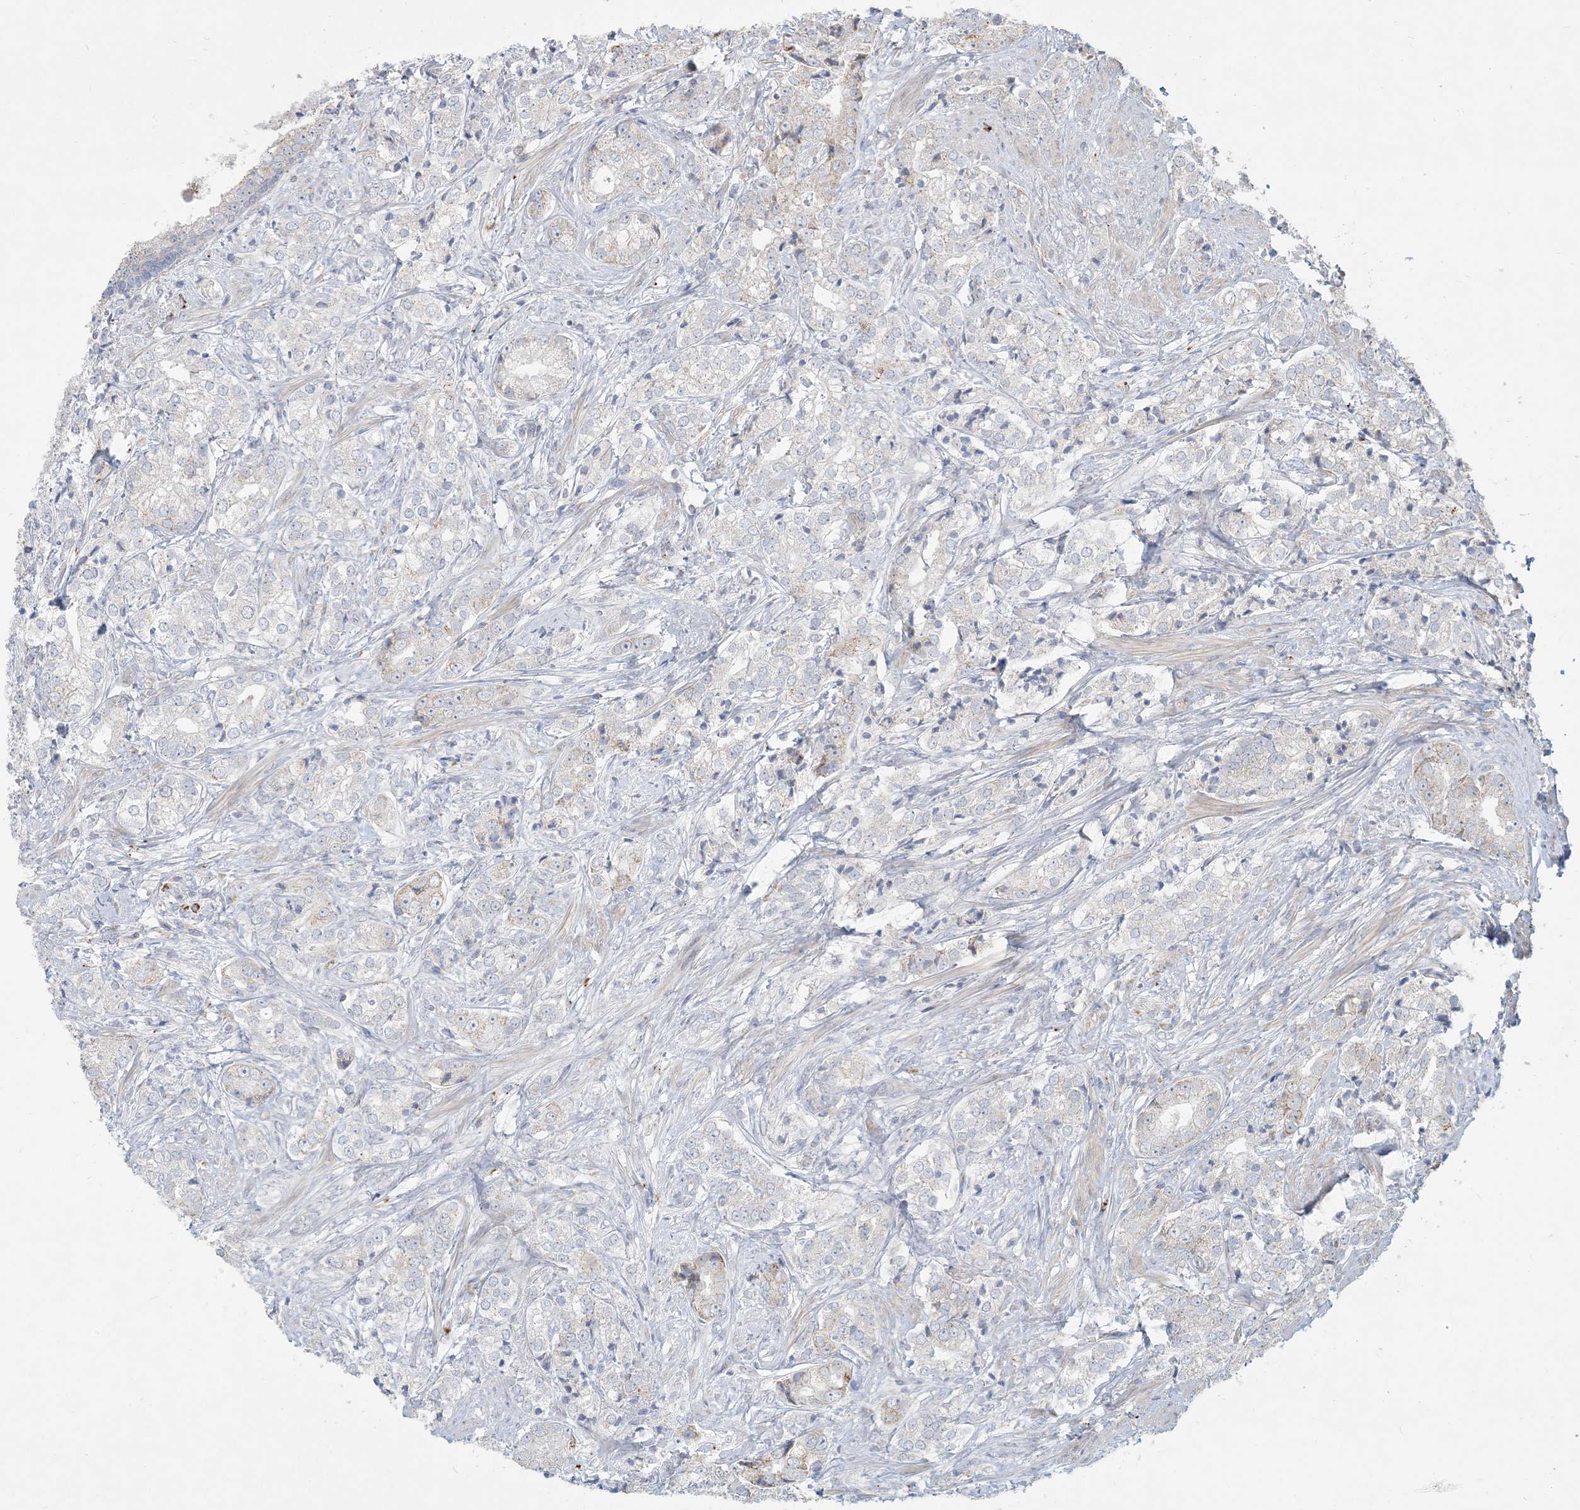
{"staining": {"intensity": "negative", "quantity": "none", "location": "none"}, "tissue": "prostate cancer", "cell_type": "Tumor cells", "image_type": "cancer", "snomed": [{"axis": "morphology", "description": "Adenocarcinoma, High grade"}, {"axis": "topography", "description": "Prostate"}], "caption": "IHC histopathology image of human prostate cancer stained for a protein (brown), which exhibits no expression in tumor cells.", "gene": "MCAT", "patient": {"sex": "male", "age": 69}}